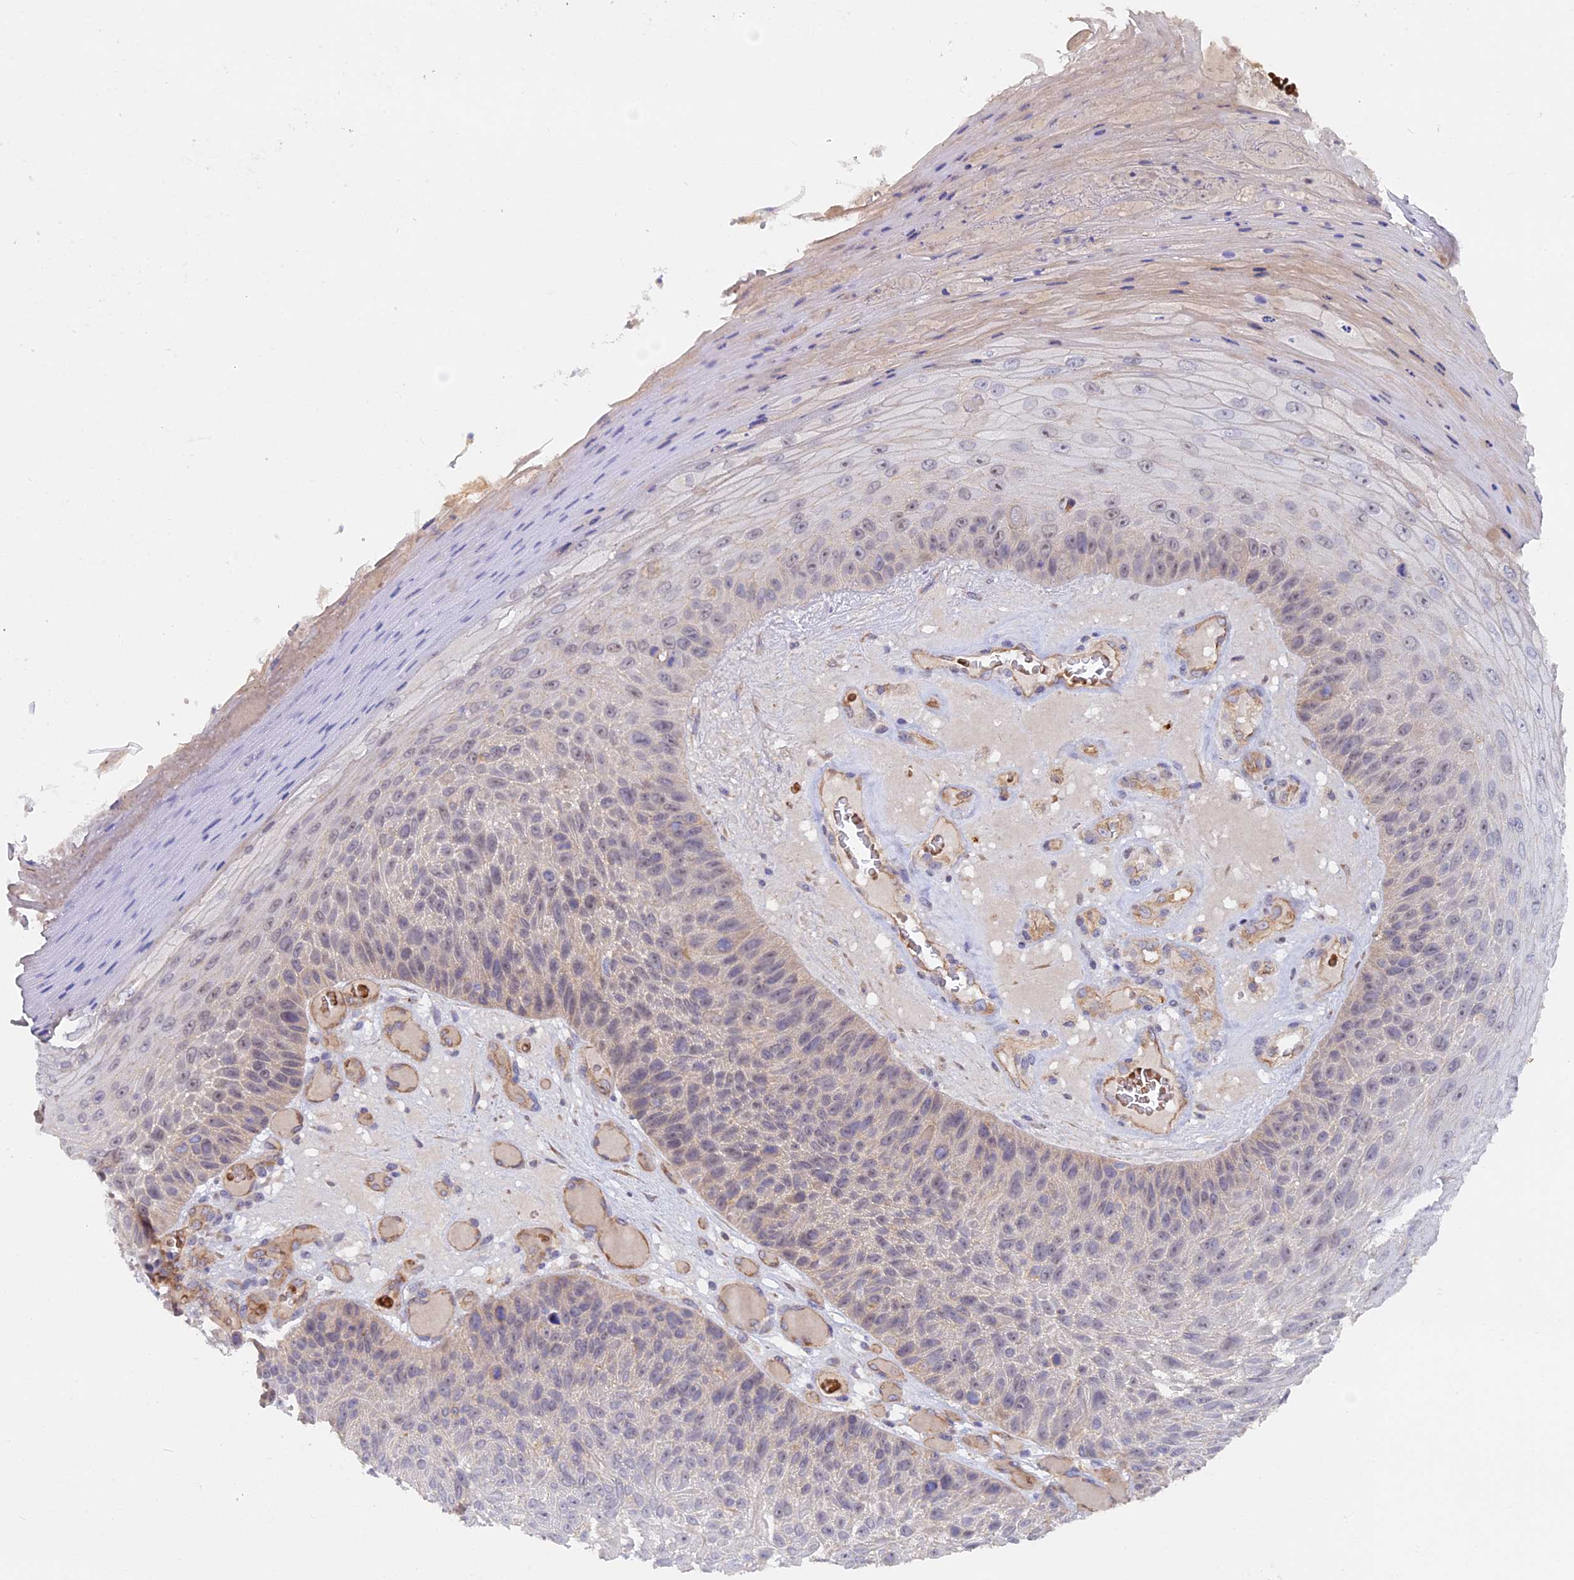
{"staining": {"intensity": "weak", "quantity": "<25%", "location": "cytoplasmic/membranous"}, "tissue": "skin cancer", "cell_type": "Tumor cells", "image_type": "cancer", "snomed": [{"axis": "morphology", "description": "Squamous cell carcinoma, NOS"}, {"axis": "topography", "description": "Skin"}], "caption": "Immunohistochemistry (IHC) histopathology image of skin cancer stained for a protein (brown), which shows no expression in tumor cells.", "gene": "DUS3L", "patient": {"sex": "female", "age": 88}}